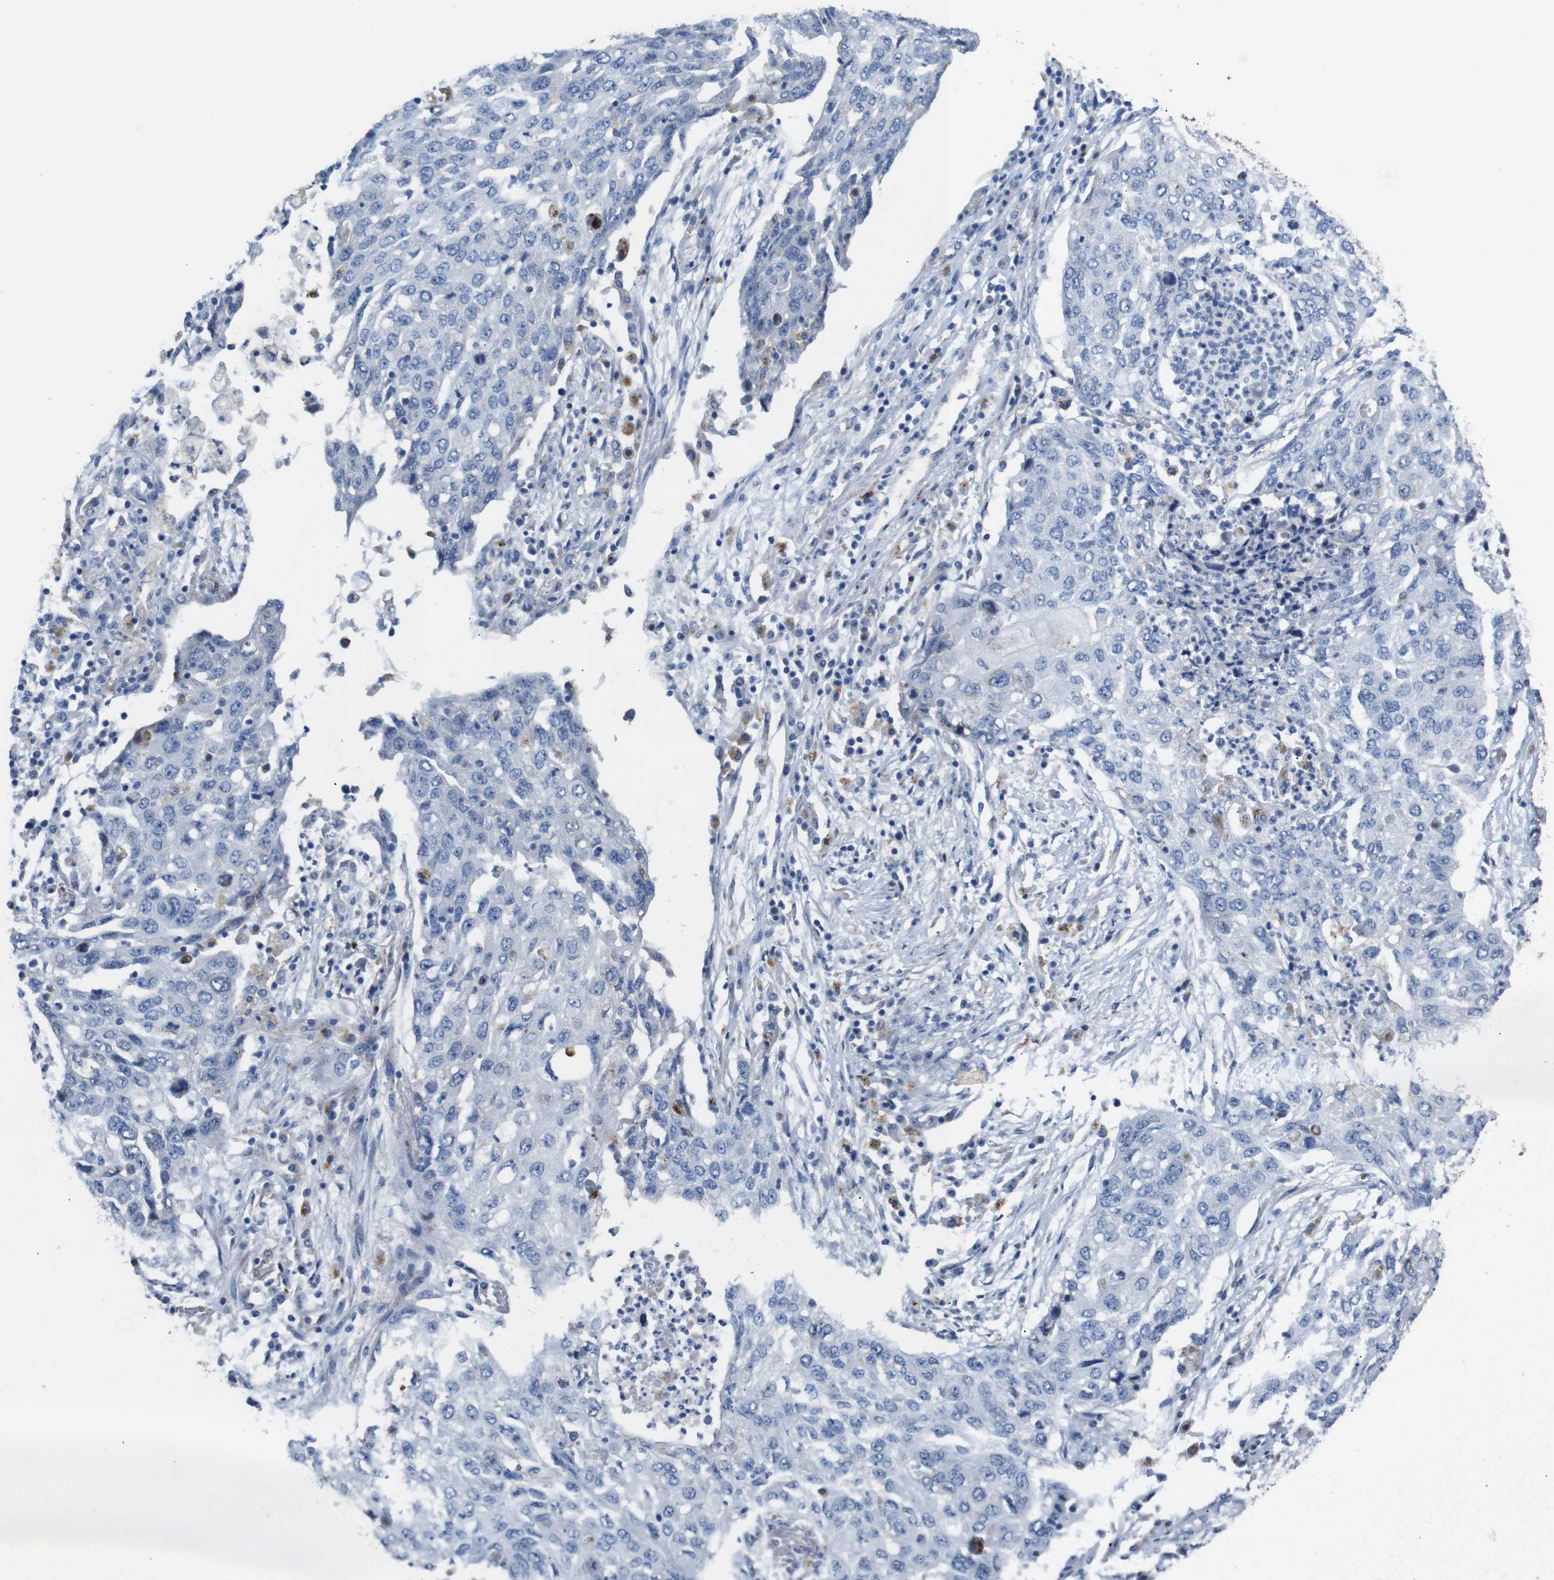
{"staining": {"intensity": "negative", "quantity": "none", "location": "none"}, "tissue": "lung cancer", "cell_type": "Tumor cells", "image_type": "cancer", "snomed": [{"axis": "morphology", "description": "Squamous cell carcinoma, NOS"}, {"axis": "topography", "description": "Lung"}], "caption": "Tumor cells are negative for protein expression in human lung squamous cell carcinoma. (DAB immunohistochemistry, high magnification).", "gene": "NHLRC3", "patient": {"sex": "female", "age": 63}}